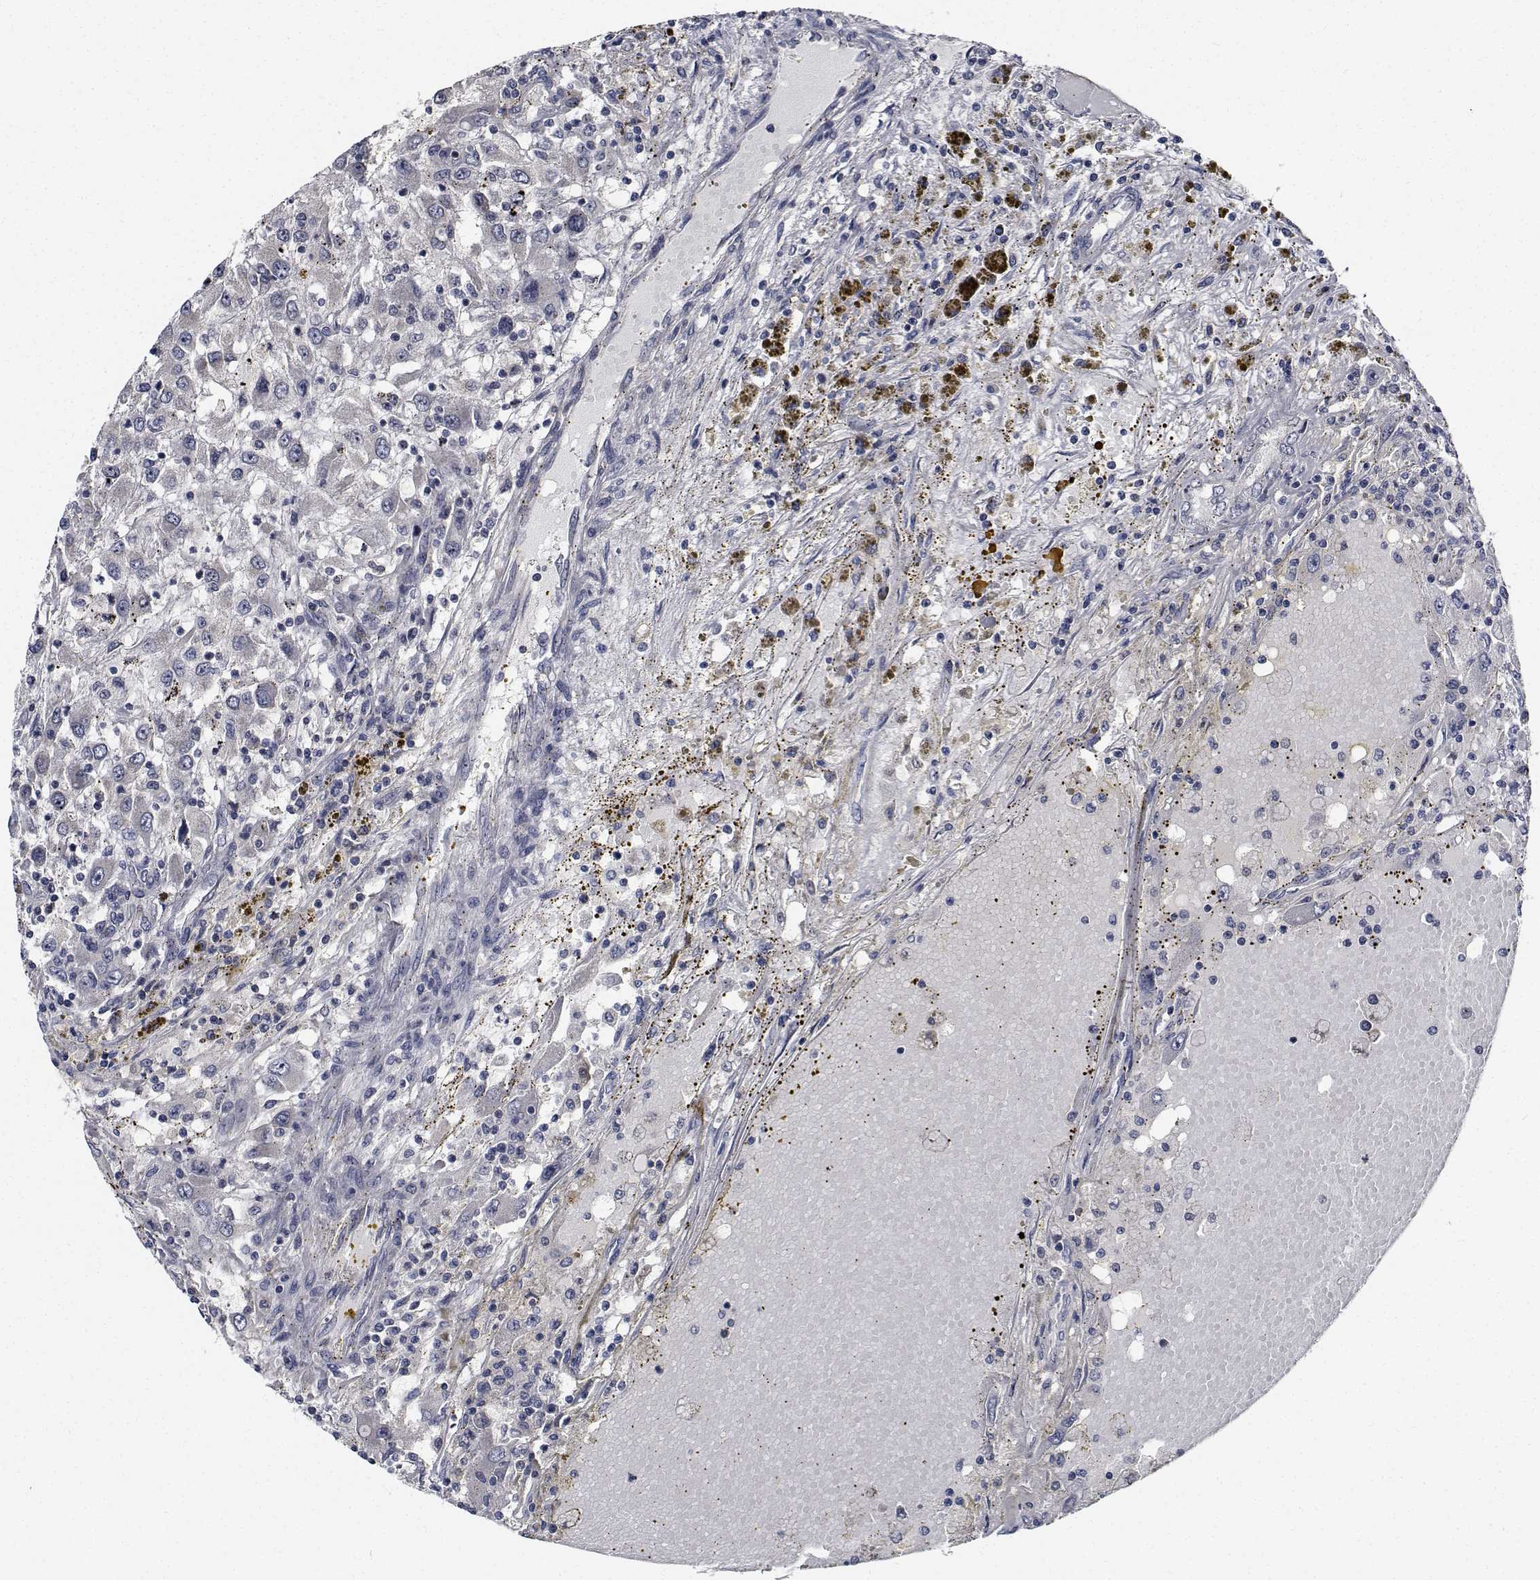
{"staining": {"intensity": "negative", "quantity": "none", "location": "none"}, "tissue": "renal cancer", "cell_type": "Tumor cells", "image_type": "cancer", "snomed": [{"axis": "morphology", "description": "Adenocarcinoma, NOS"}, {"axis": "topography", "description": "Kidney"}], "caption": "IHC micrograph of neoplastic tissue: adenocarcinoma (renal) stained with DAB demonstrates no significant protein expression in tumor cells.", "gene": "NVL", "patient": {"sex": "female", "age": 67}}